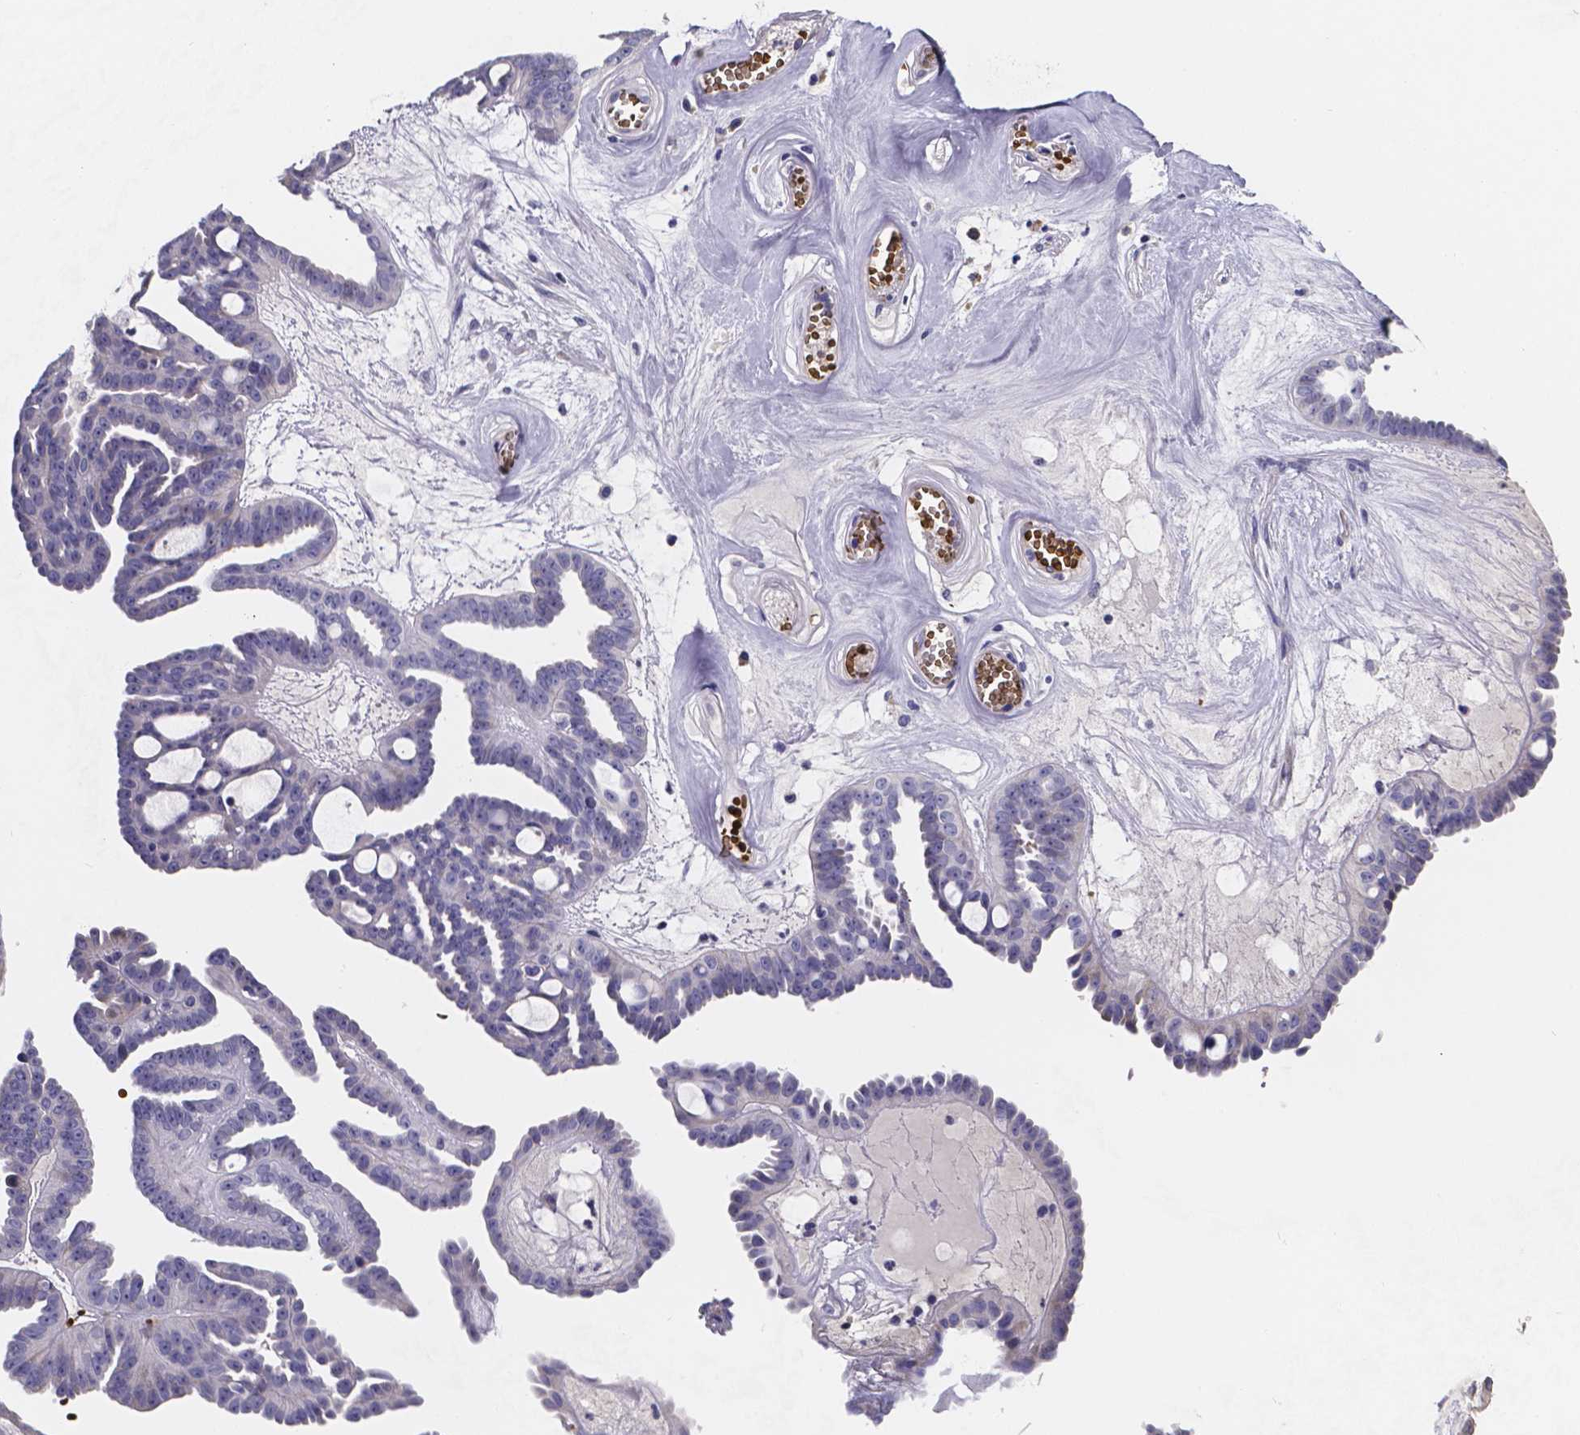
{"staining": {"intensity": "negative", "quantity": "none", "location": "none"}, "tissue": "ovarian cancer", "cell_type": "Tumor cells", "image_type": "cancer", "snomed": [{"axis": "morphology", "description": "Cystadenocarcinoma, serous, NOS"}, {"axis": "topography", "description": "Ovary"}], "caption": "Micrograph shows no protein expression in tumor cells of ovarian serous cystadenocarcinoma tissue.", "gene": "GABRA3", "patient": {"sex": "female", "age": 71}}